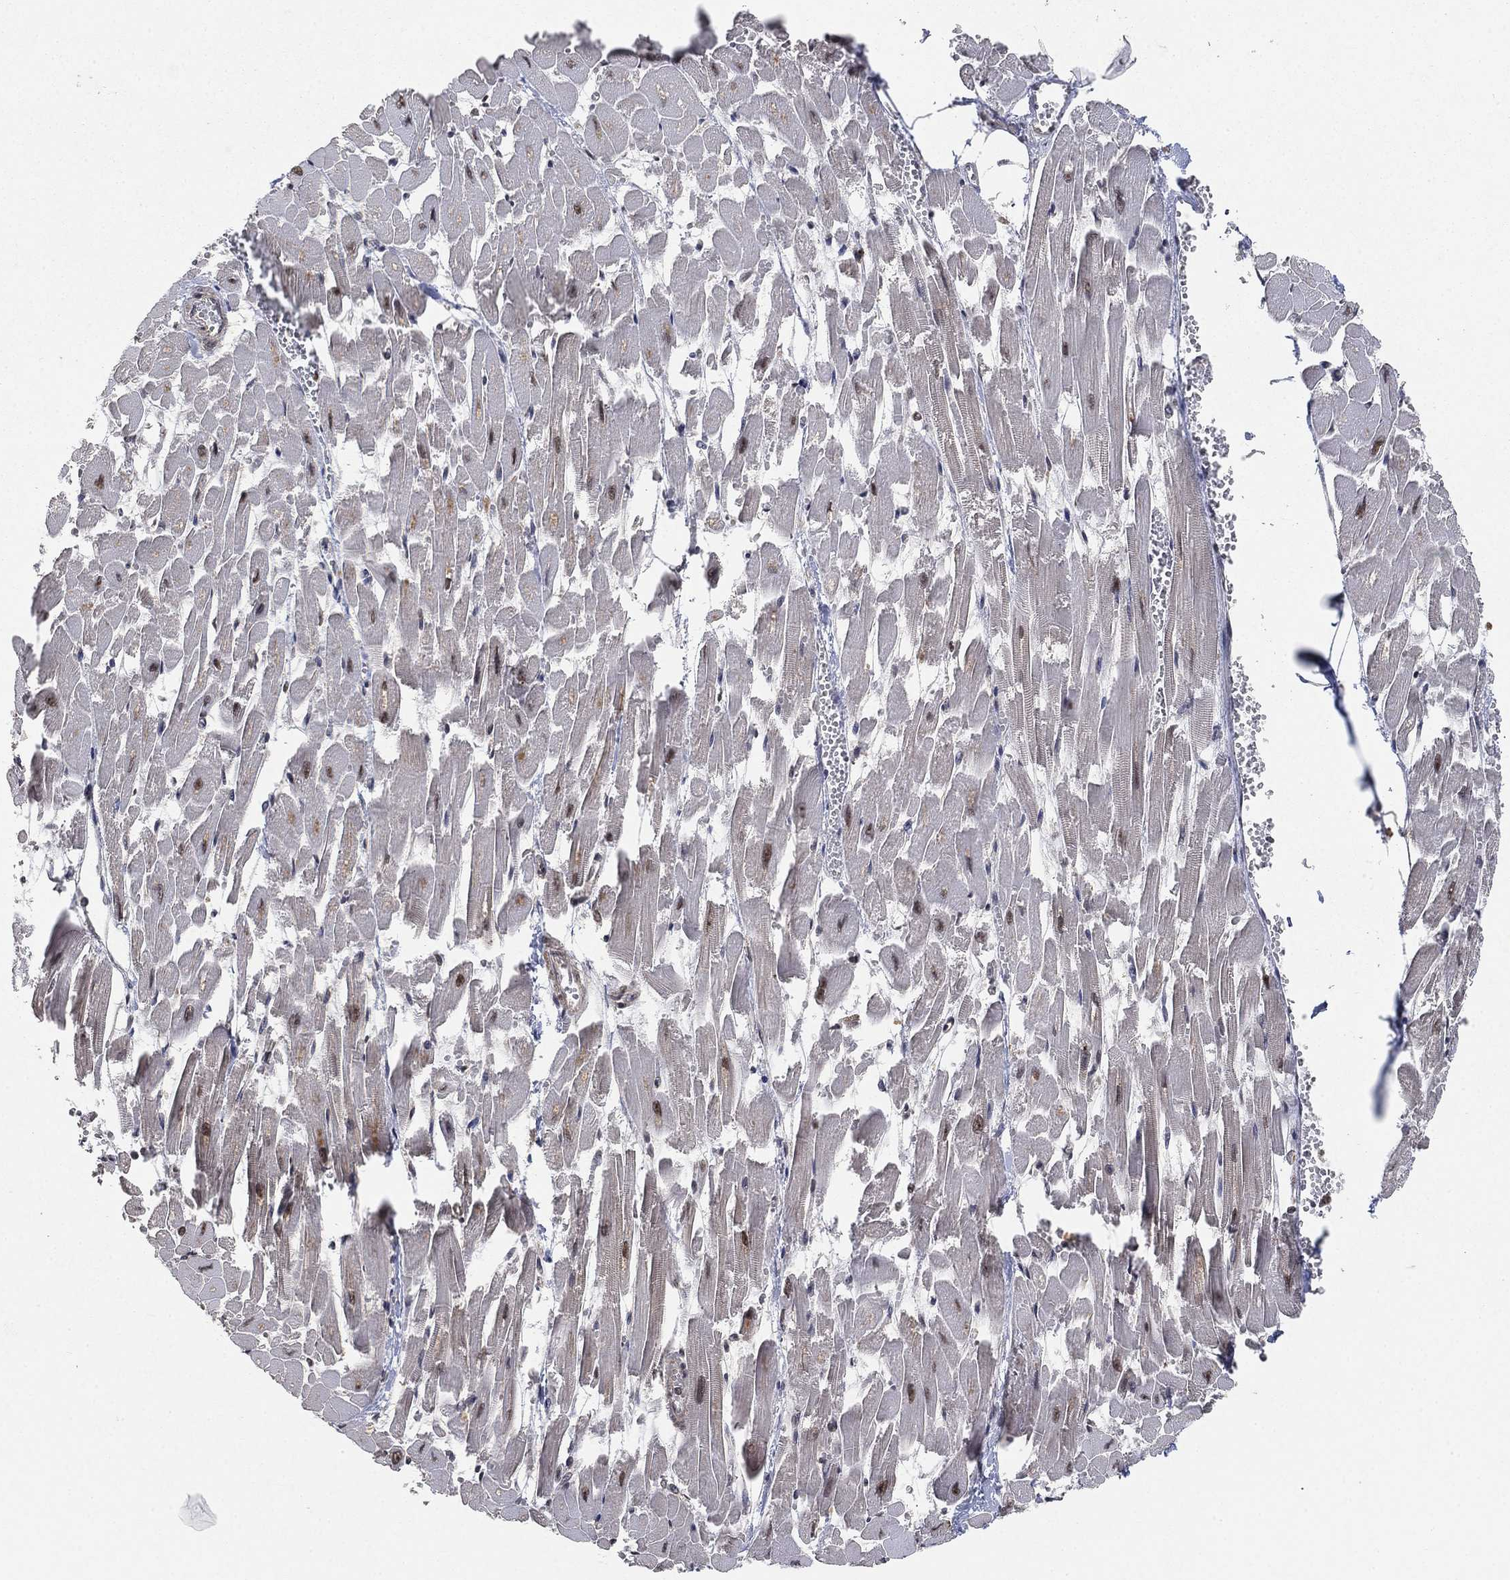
{"staining": {"intensity": "moderate", "quantity": "<25%", "location": "nuclear"}, "tissue": "heart muscle", "cell_type": "Cardiomyocytes", "image_type": "normal", "snomed": [{"axis": "morphology", "description": "Normal tissue, NOS"}, {"axis": "topography", "description": "Heart"}], "caption": "This image displays immunohistochemistry (IHC) staining of unremarkable human heart muscle, with low moderate nuclear positivity in approximately <25% of cardiomyocytes.", "gene": "WDR26", "patient": {"sex": "female", "age": 52}}